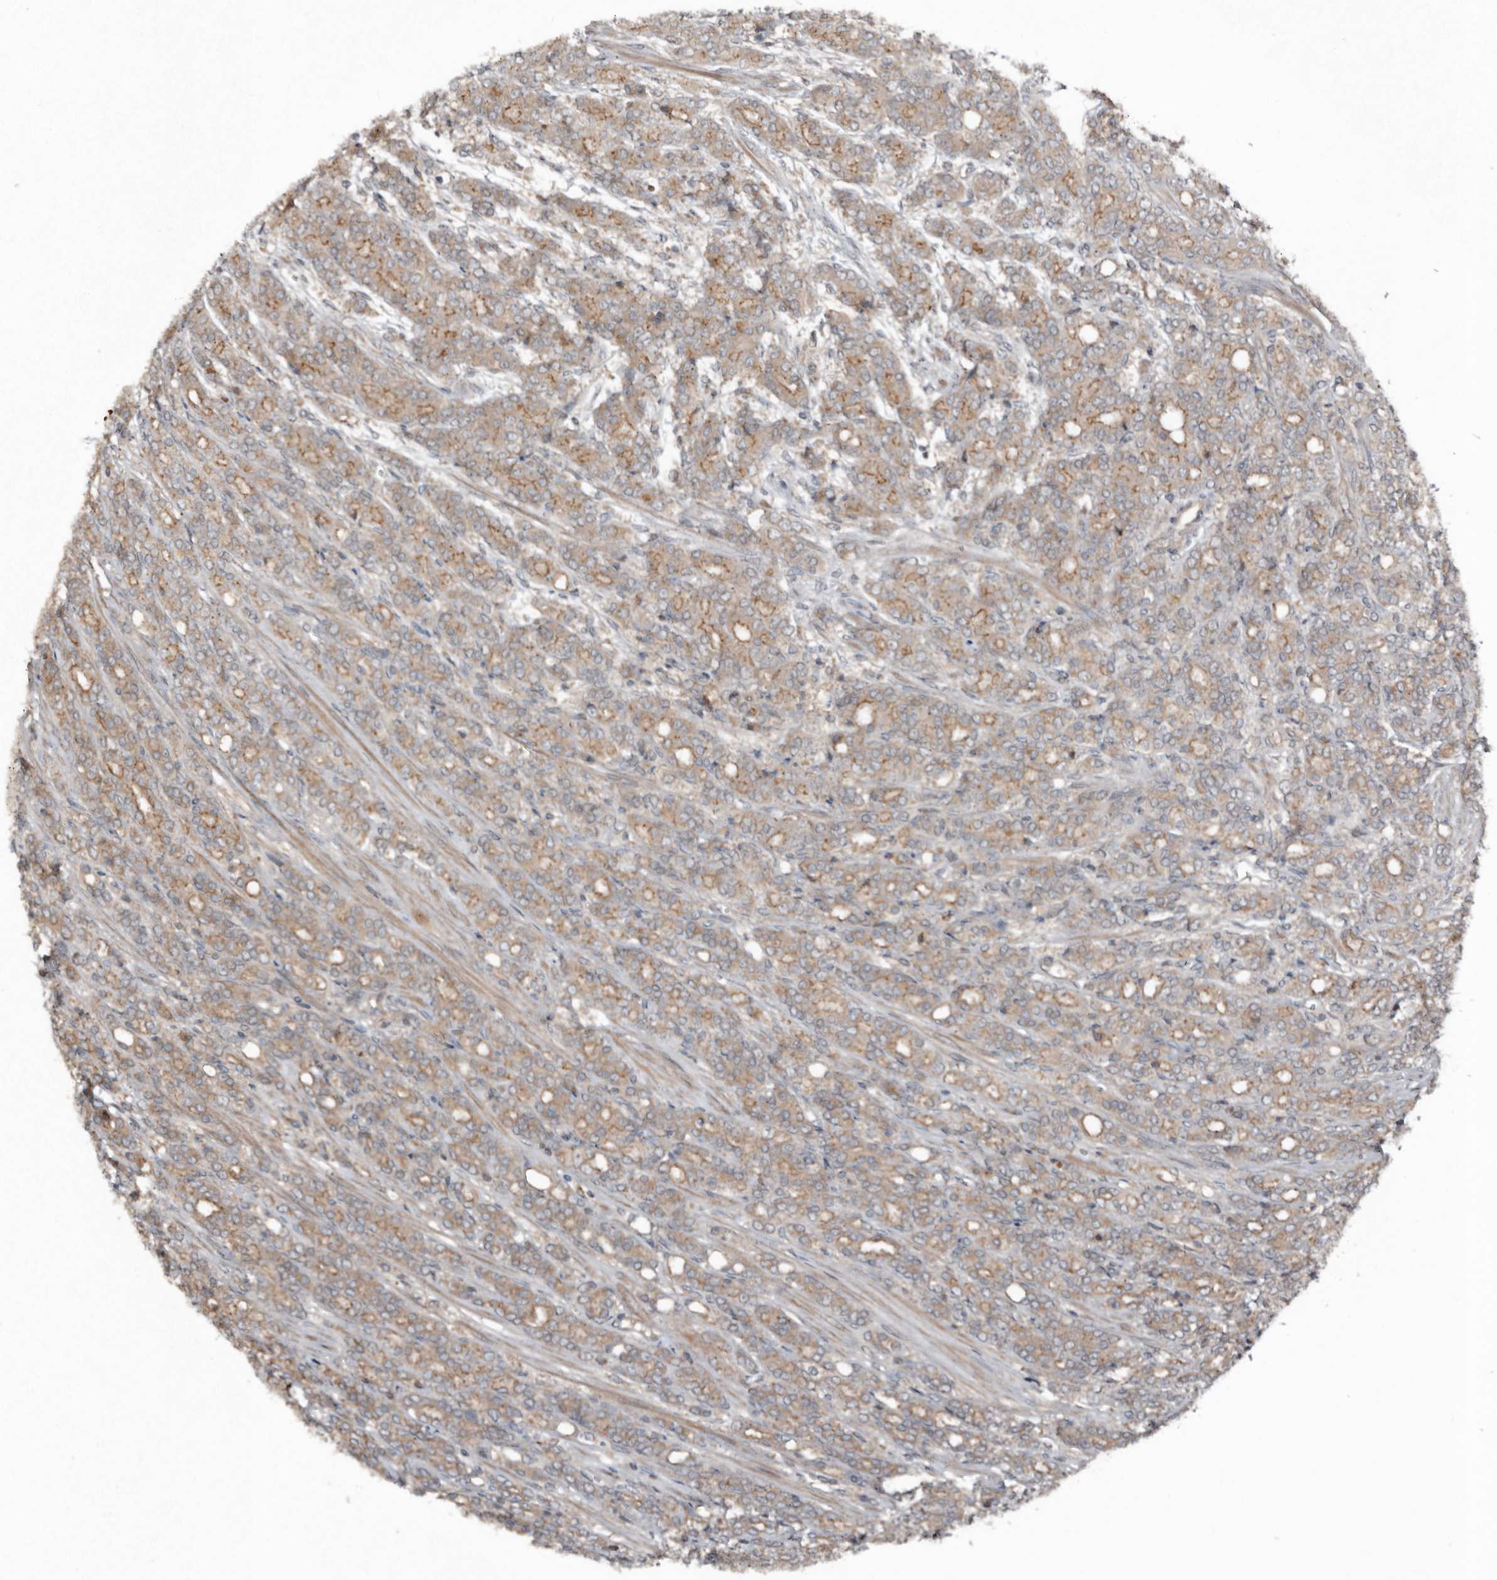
{"staining": {"intensity": "moderate", "quantity": "<25%", "location": "cytoplasmic/membranous"}, "tissue": "prostate cancer", "cell_type": "Tumor cells", "image_type": "cancer", "snomed": [{"axis": "morphology", "description": "Adenocarcinoma, High grade"}, {"axis": "topography", "description": "Prostate"}], "caption": "There is low levels of moderate cytoplasmic/membranous staining in tumor cells of adenocarcinoma (high-grade) (prostate), as demonstrated by immunohistochemical staining (brown color).", "gene": "TEAD3", "patient": {"sex": "male", "age": 62}}